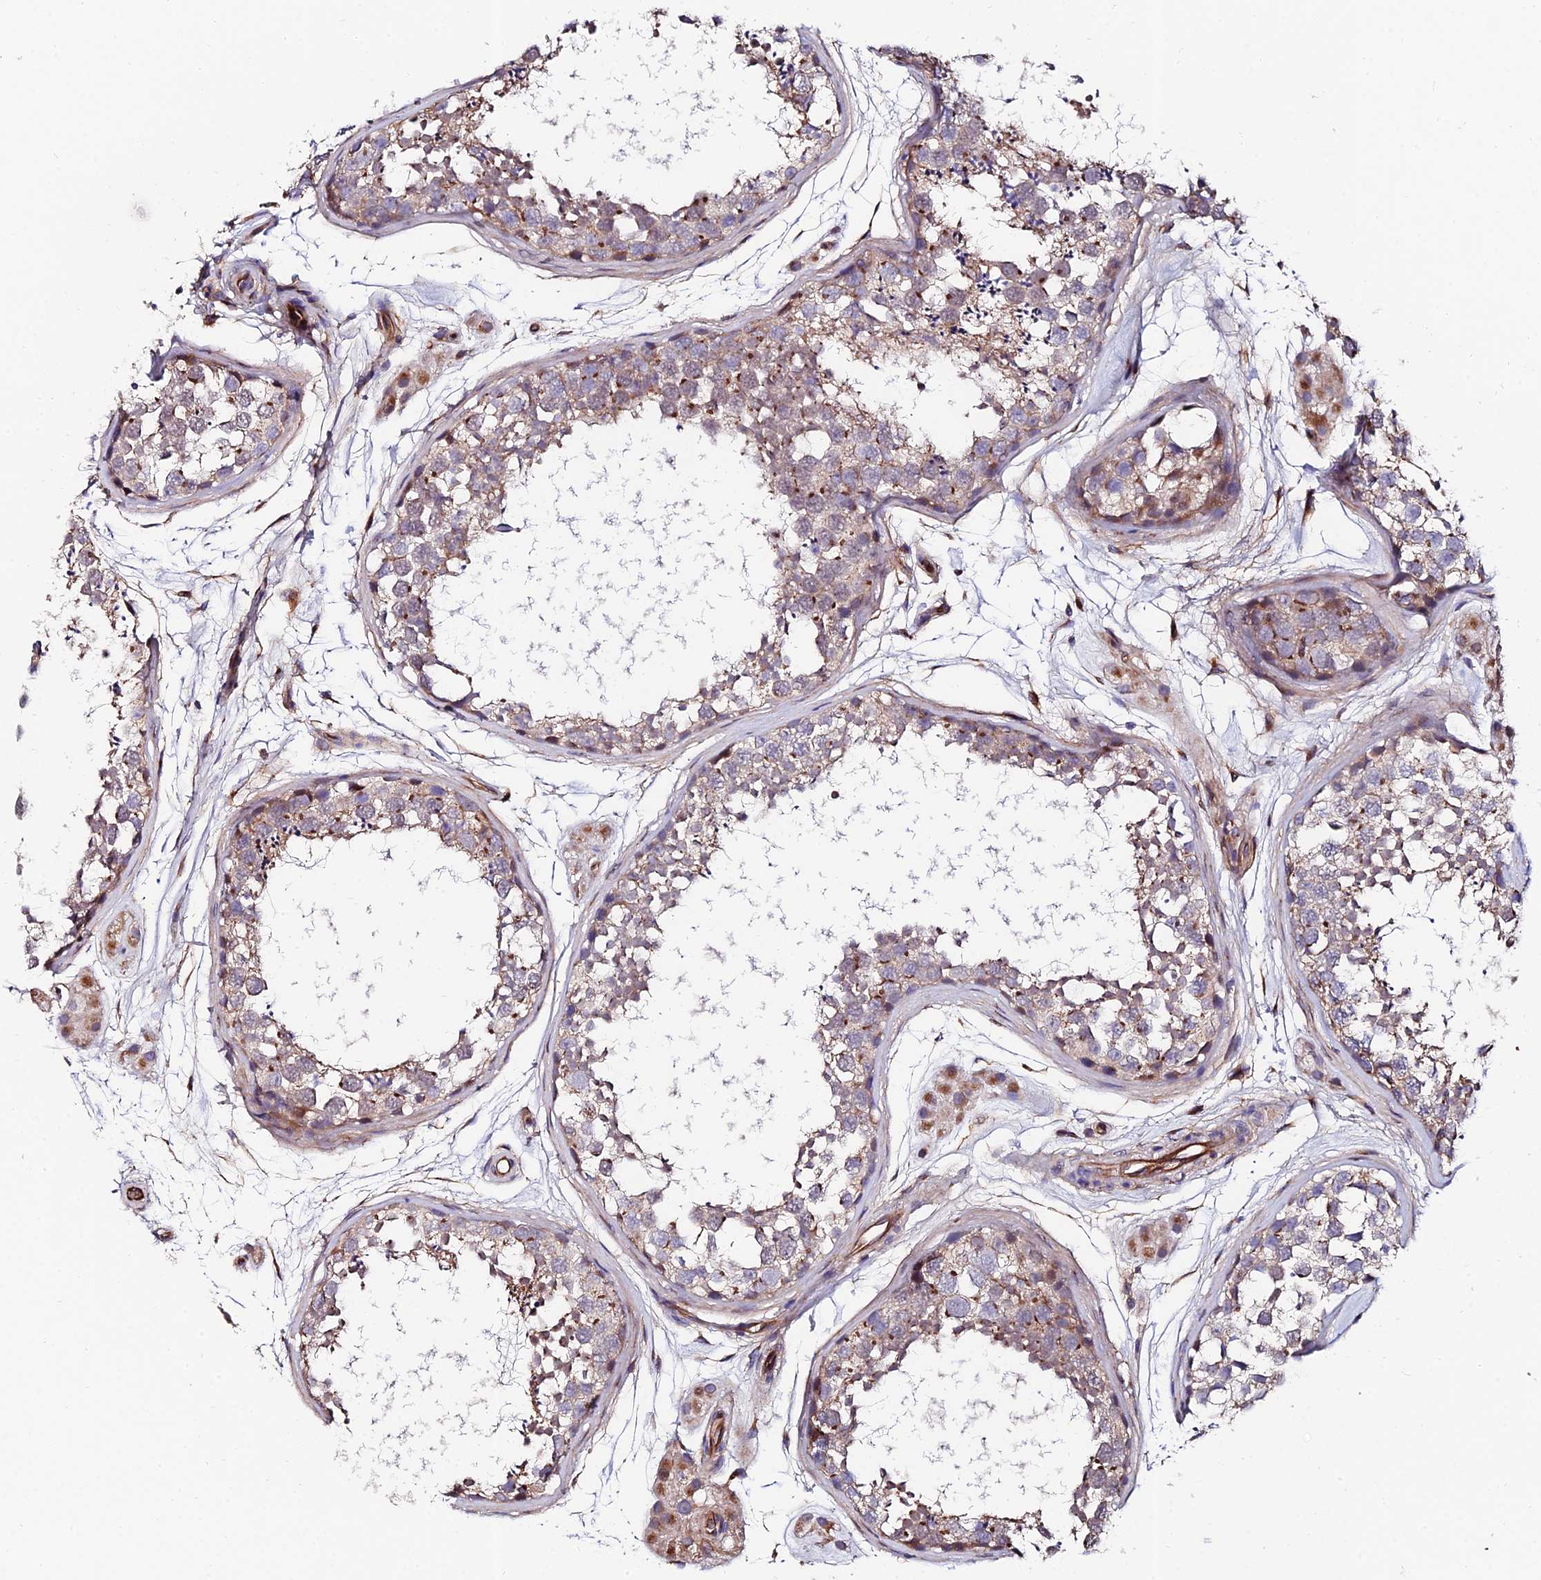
{"staining": {"intensity": "moderate", "quantity": "<25%", "location": "cytoplasmic/membranous"}, "tissue": "testis", "cell_type": "Cells in seminiferous ducts", "image_type": "normal", "snomed": [{"axis": "morphology", "description": "Normal tissue, NOS"}, {"axis": "topography", "description": "Testis"}], "caption": "Protein analysis of unremarkable testis exhibits moderate cytoplasmic/membranous positivity in approximately <25% of cells in seminiferous ducts. (Stains: DAB (3,3'-diaminobenzidine) in brown, nuclei in blue, Microscopy: brightfield microscopy at high magnification).", "gene": "ADGRF3", "patient": {"sex": "male", "age": 56}}